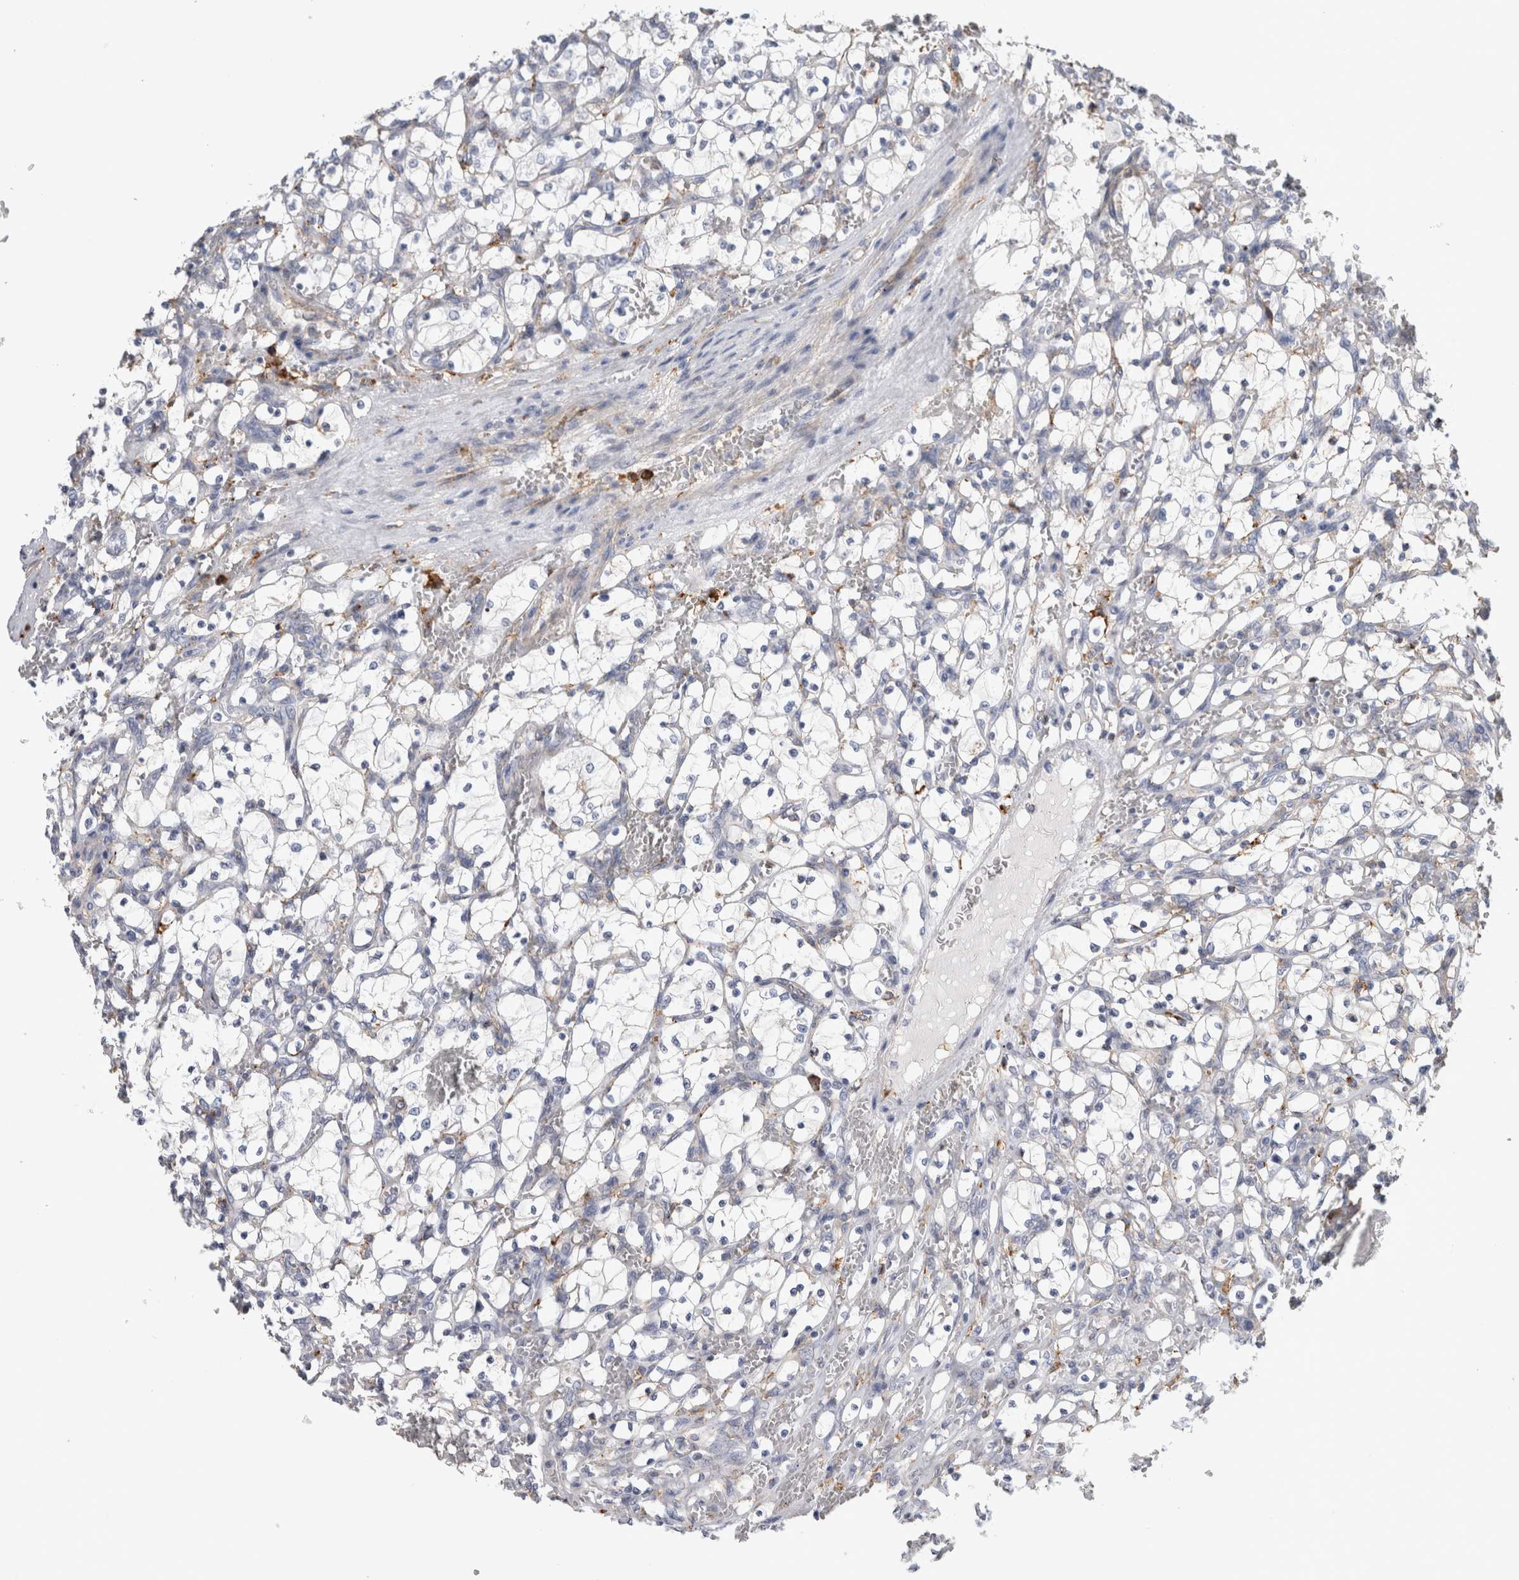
{"staining": {"intensity": "negative", "quantity": "none", "location": "none"}, "tissue": "renal cancer", "cell_type": "Tumor cells", "image_type": "cancer", "snomed": [{"axis": "morphology", "description": "Adenocarcinoma, NOS"}, {"axis": "topography", "description": "Kidney"}], "caption": "Renal cancer (adenocarcinoma) was stained to show a protein in brown. There is no significant staining in tumor cells.", "gene": "DNAJC24", "patient": {"sex": "female", "age": 69}}